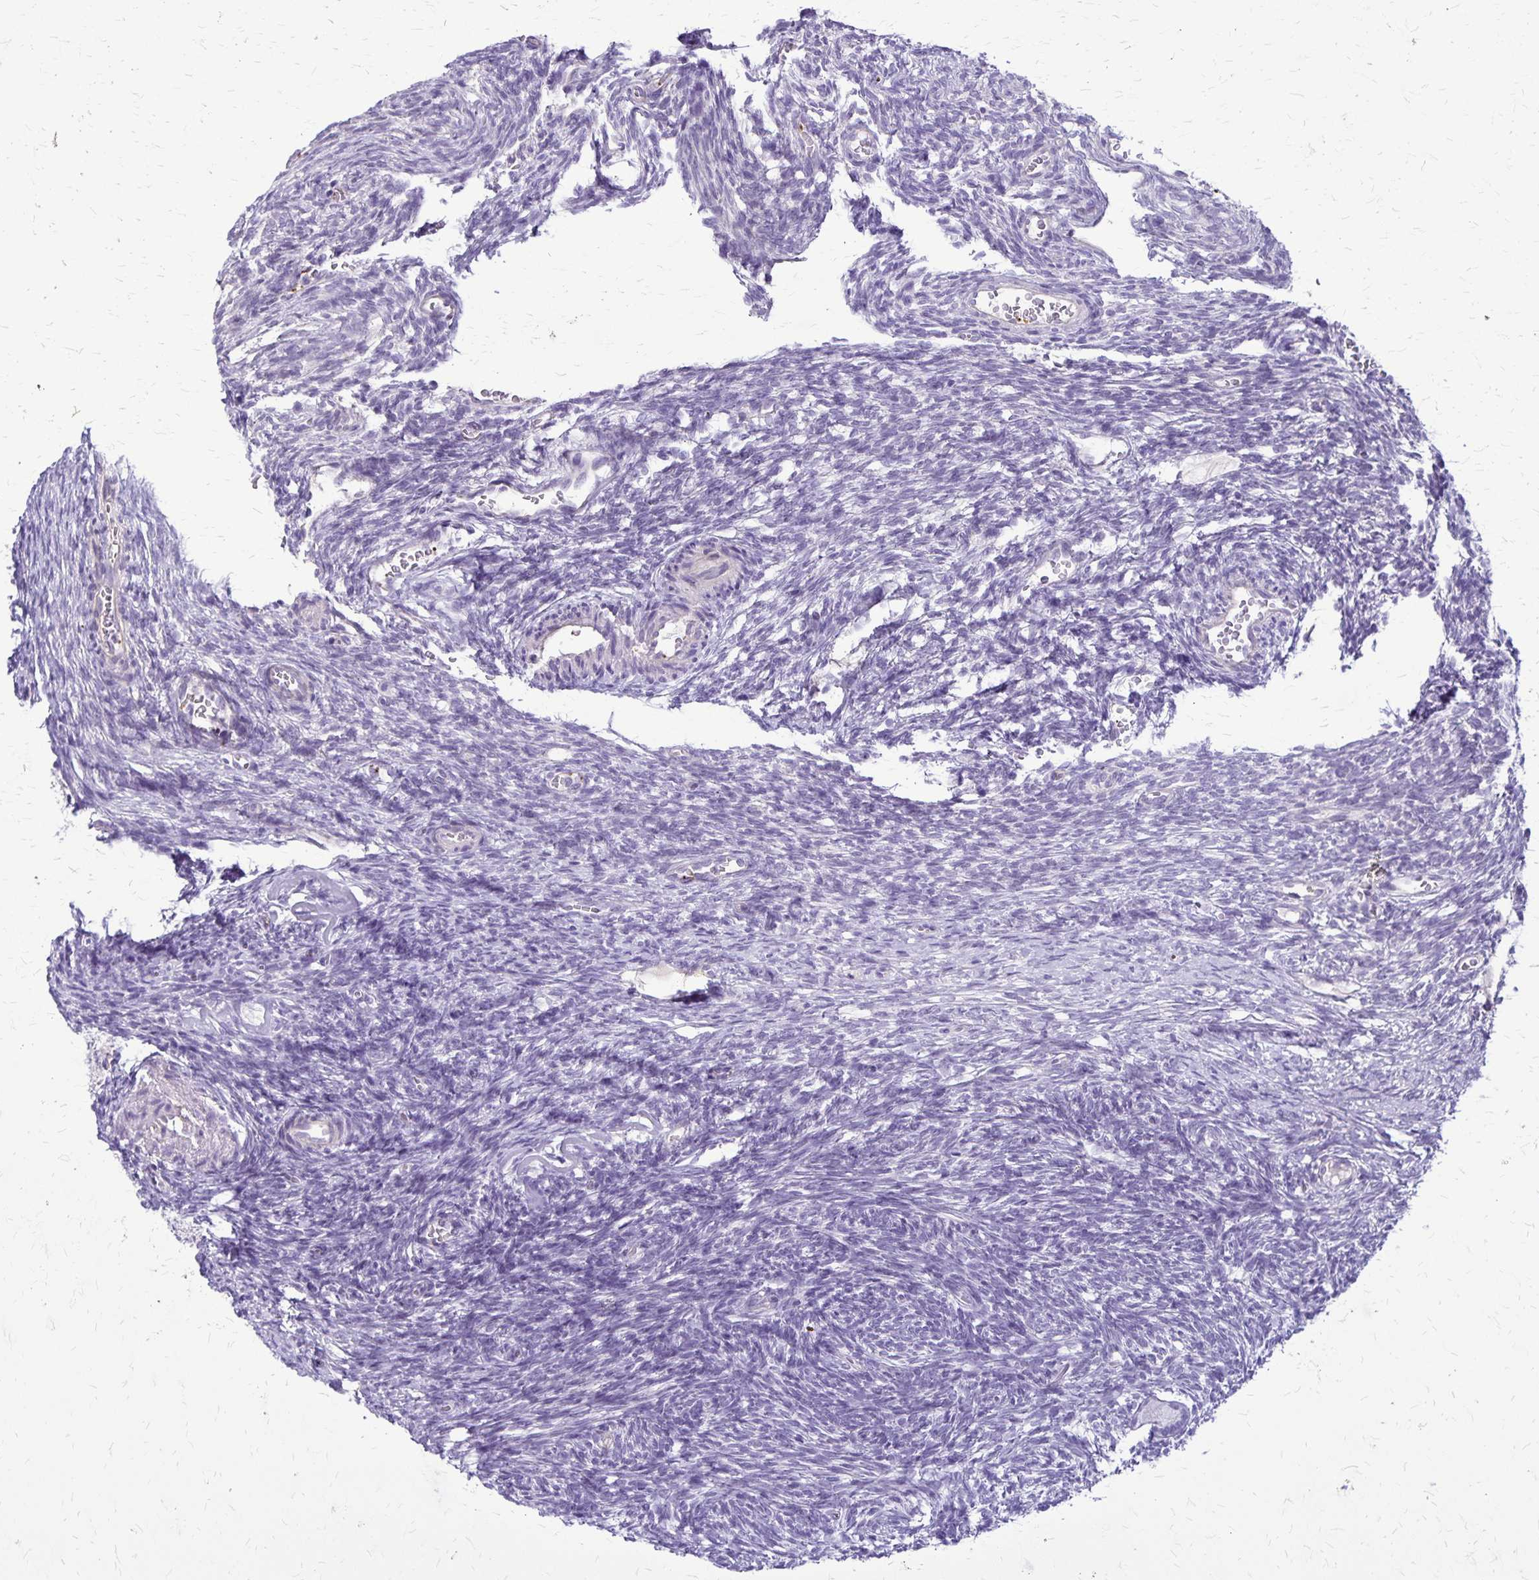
{"staining": {"intensity": "negative", "quantity": "none", "location": "none"}, "tissue": "ovary", "cell_type": "Follicle cells", "image_type": "normal", "snomed": [{"axis": "morphology", "description": "Normal tissue, NOS"}, {"axis": "topography", "description": "Ovary"}], "caption": "Immunohistochemistry (IHC) of unremarkable human ovary displays no staining in follicle cells.", "gene": "GP9", "patient": {"sex": "female", "age": 34}}